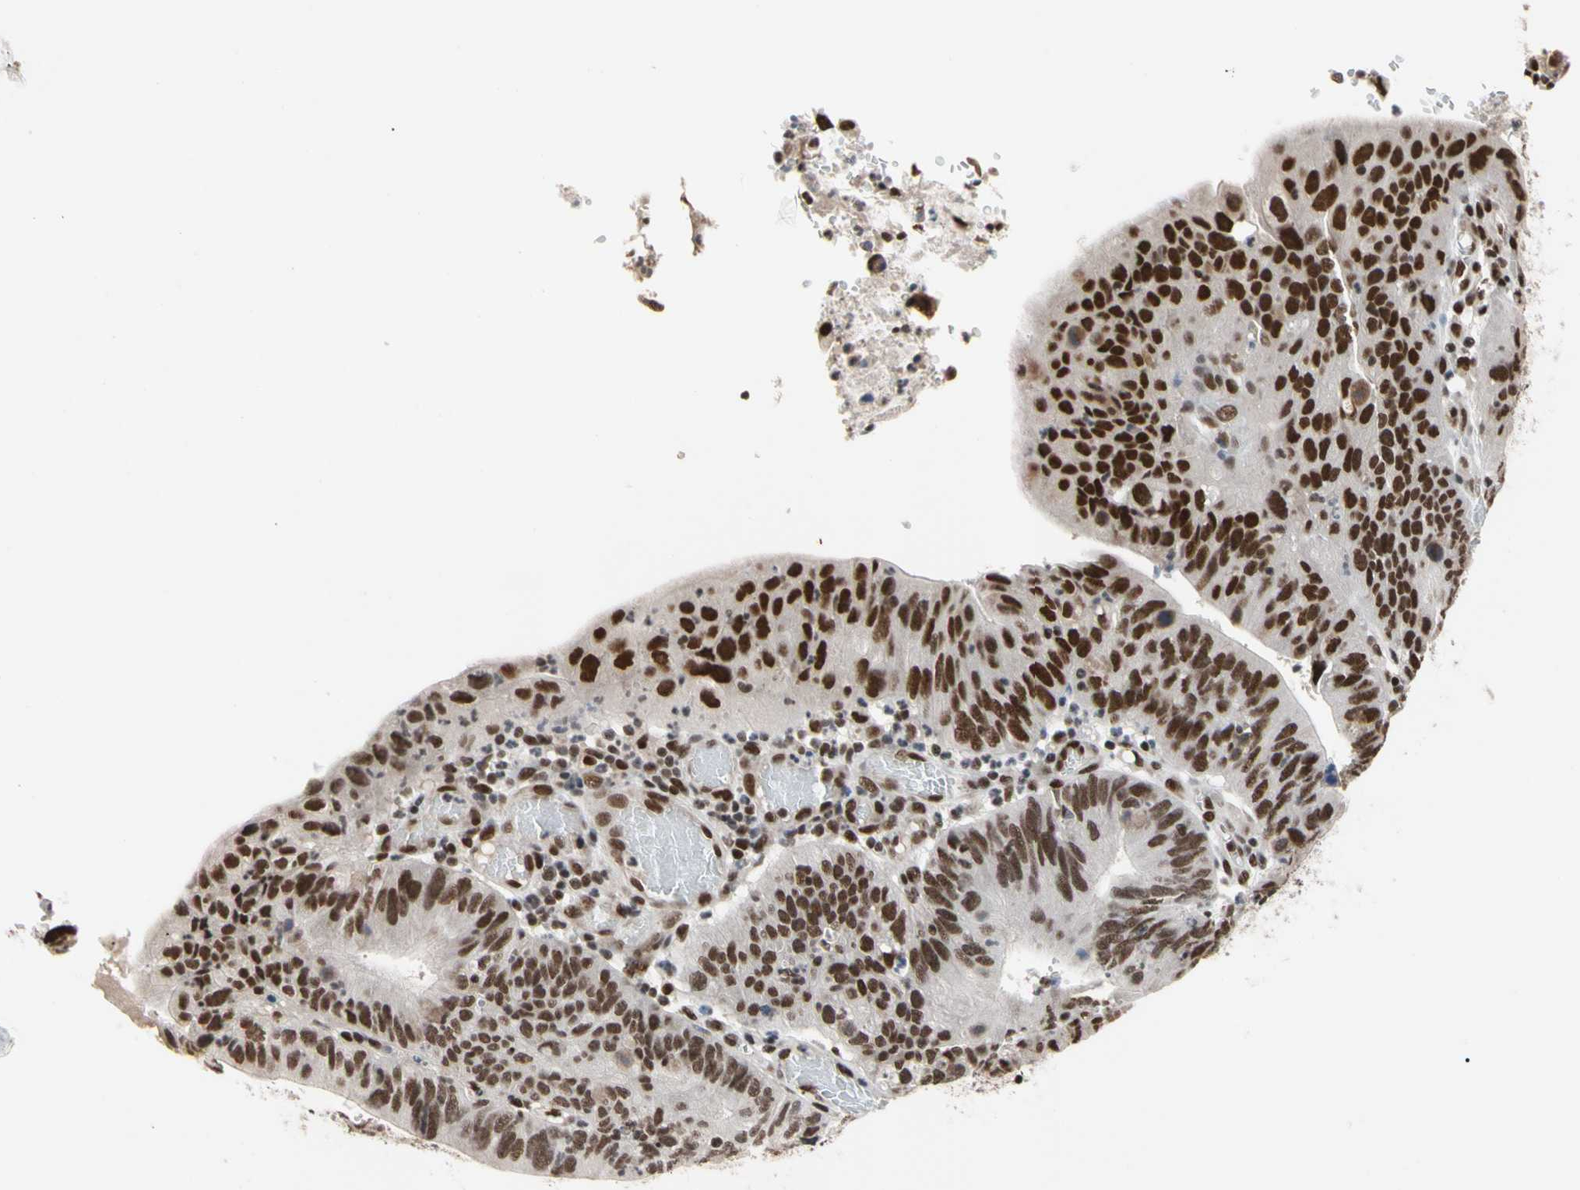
{"staining": {"intensity": "strong", "quantity": ">75%", "location": "nuclear"}, "tissue": "stomach cancer", "cell_type": "Tumor cells", "image_type": "cancer", "snomed": [{"axis": "morphology", "description": "Adenocarcinoma, NOS"}, {"axis": "topography", "description": "Stomach"}], "caption": "The immunohistochemical stain labels strong nuclear staining in tumor cells of stomach cancer (adenocarcinoma) tissue.", "gene": "FAM98B", "patient": {"sex": "male", "age": 59}}